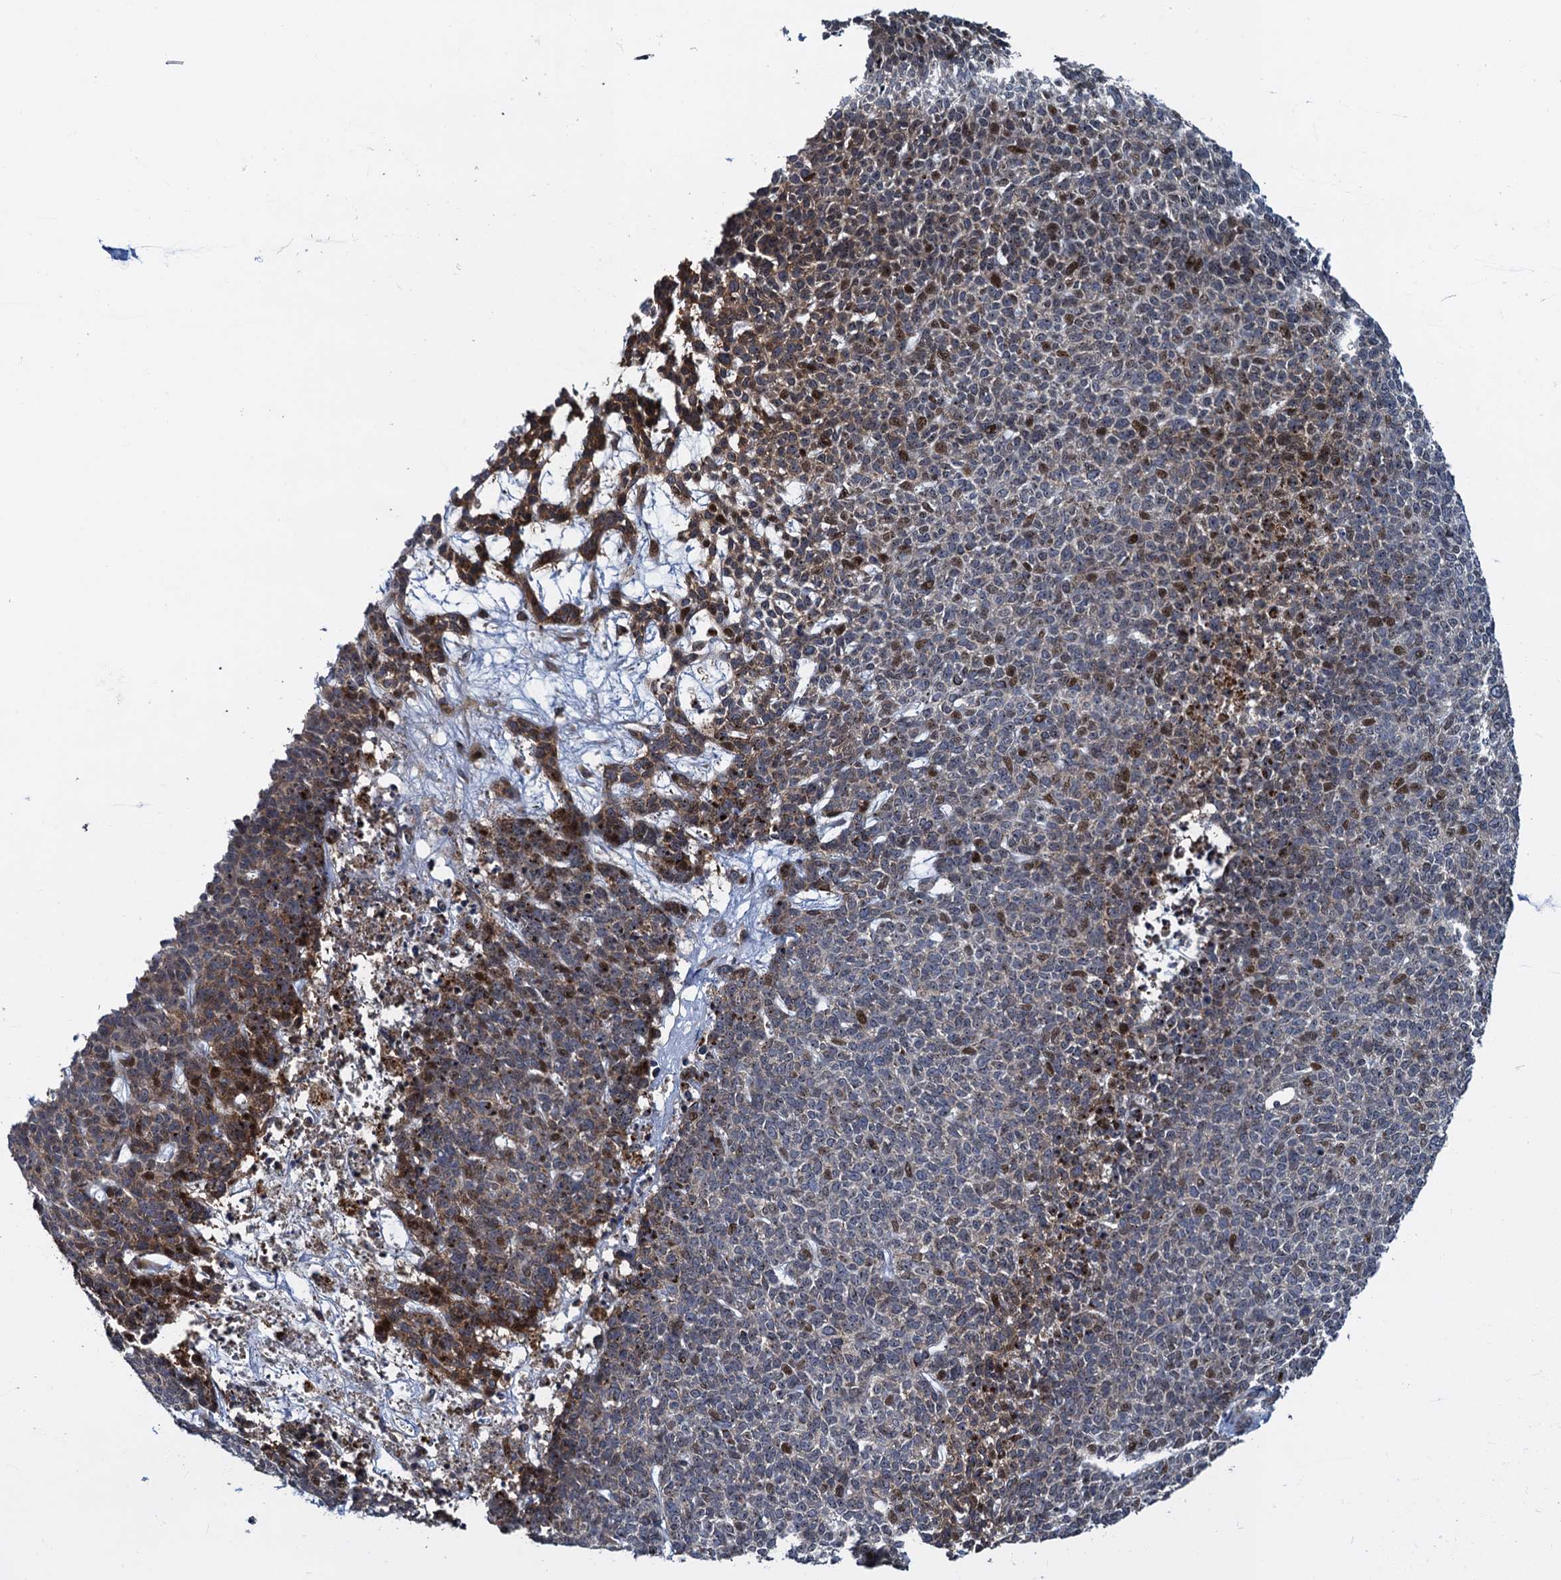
{"staining": {"intensity": "moderate", "quantity": "<25%", "location": "cytoplasmic/membranous,nuclear"}, "tissue": "skin cancer", "cell_type": "Tumor cells", "image_type": "cancer", "snomed": [{"axis": "morphology", "description": "Basal cell carcinoma"}, {"axis": "topography", "description": "Skin"}], "caption": "The immunohistochemical stain shows moderate cytoplasmic/membranous and nuclear staining in tumor cells of basal cell carcinoma (skin) tissue. (brown staining indicates protein expression, while blue staining denotes nuclei).", "gene": "ATOSA", "patient": {"sex": "female", "age": 84}}